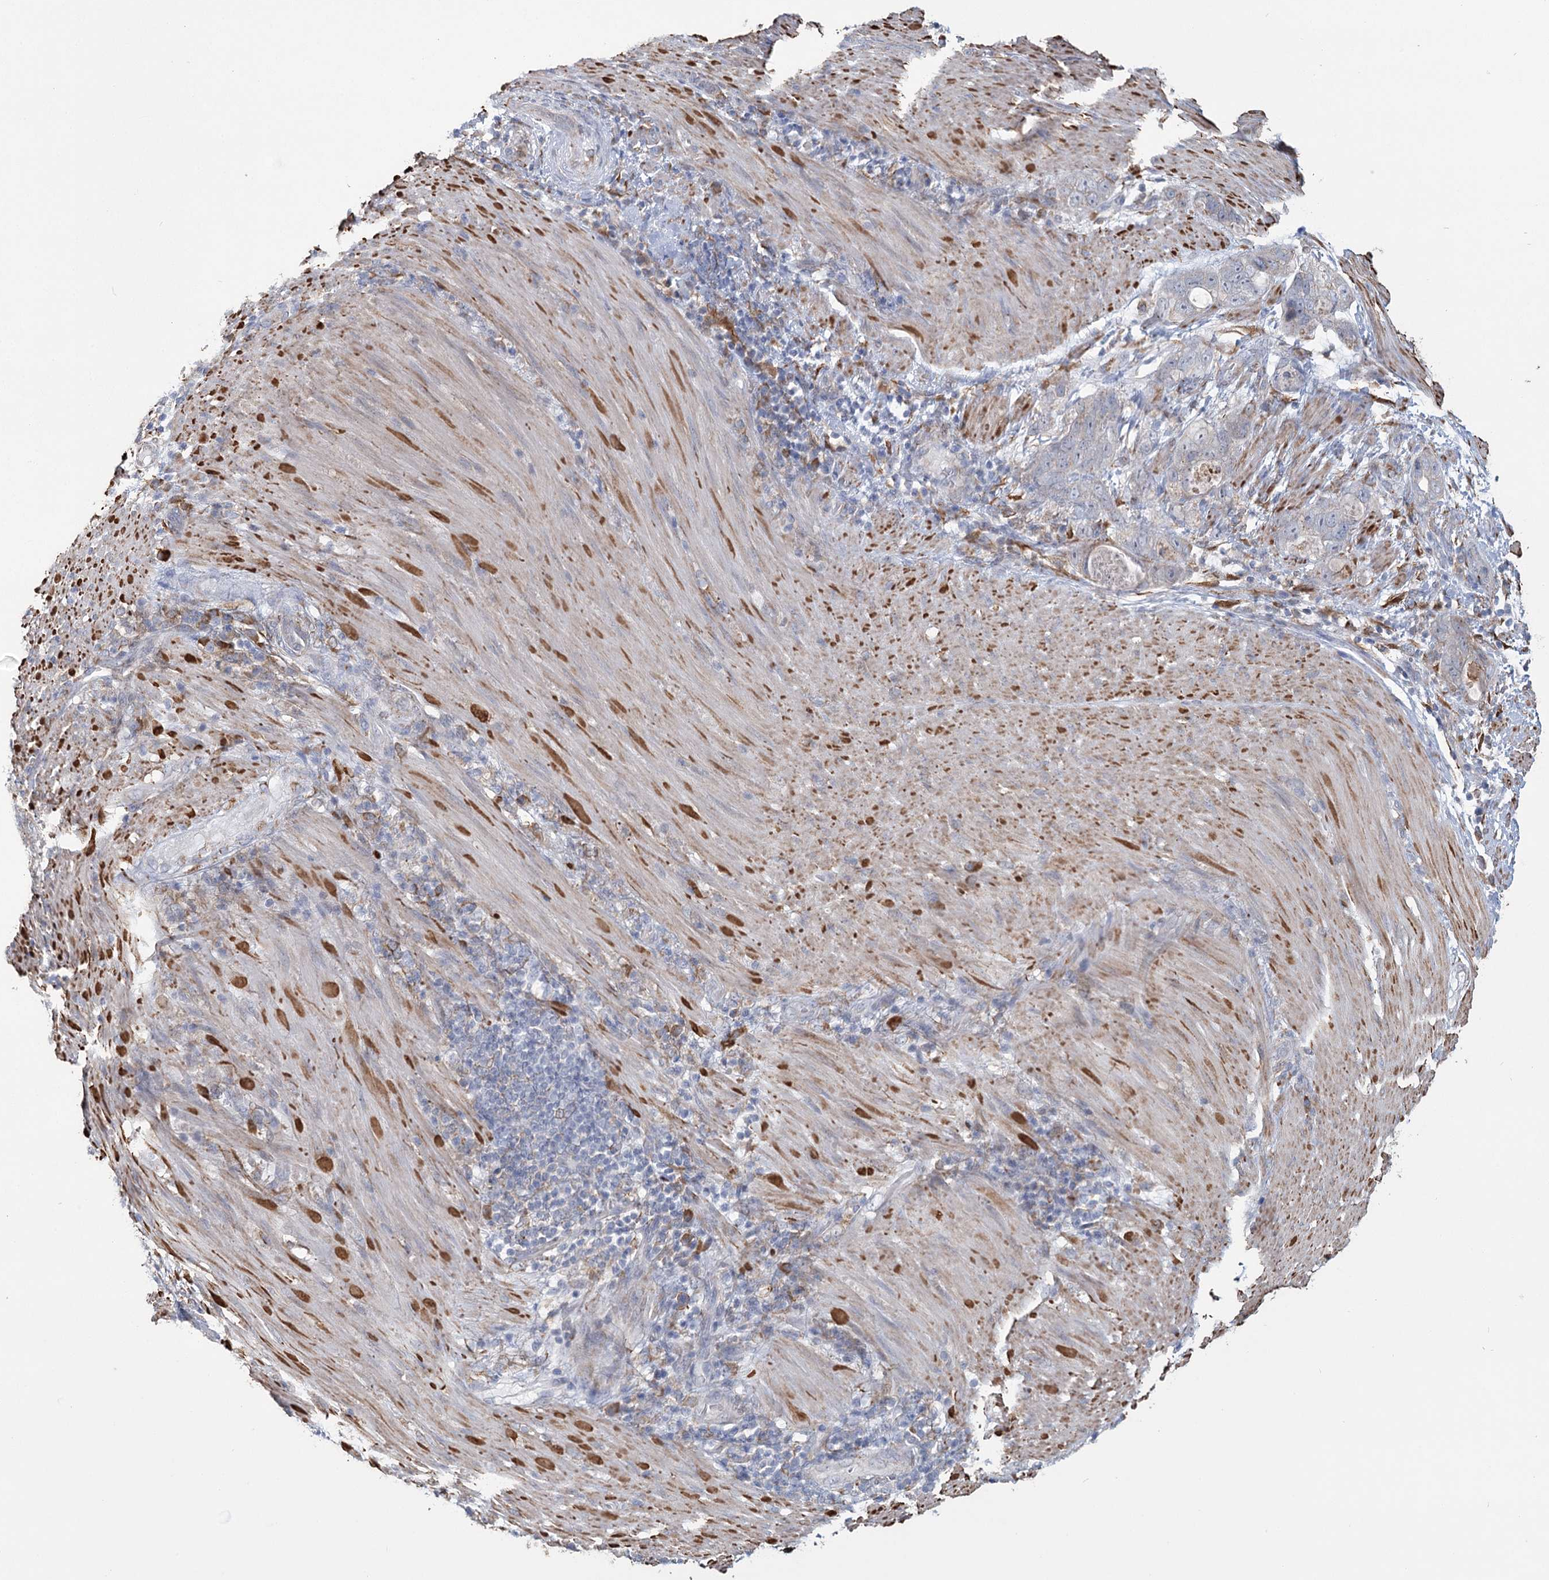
{"staining": {"intensity": "negative", "quantity": "none", "location": "none"}, "tissue": "stomach cancer", "cell_type": "Tumor cells", "image_type": "cancer", "snomed": [{"axis": "morphology", "description": "Normal tissue, NOS"}, {"axis": "morphology", "description": "Adenocarcinoma, NOS"}, {"axis": "topography", "description": "Stomach"}], "caption": "Stomach adenocarcinoma was stained to show a protein in brown. There is no significant expression in tumor cells. The staining was performed using DAB (3,3'-diaminobenzidine) to visualize the protein expression in brown, while the nuclei were stained in blue with hematoxylin (Magnification: 20x).", "gene": "ZCCHC9", "patient": {"sex": "female", "age": 89}}